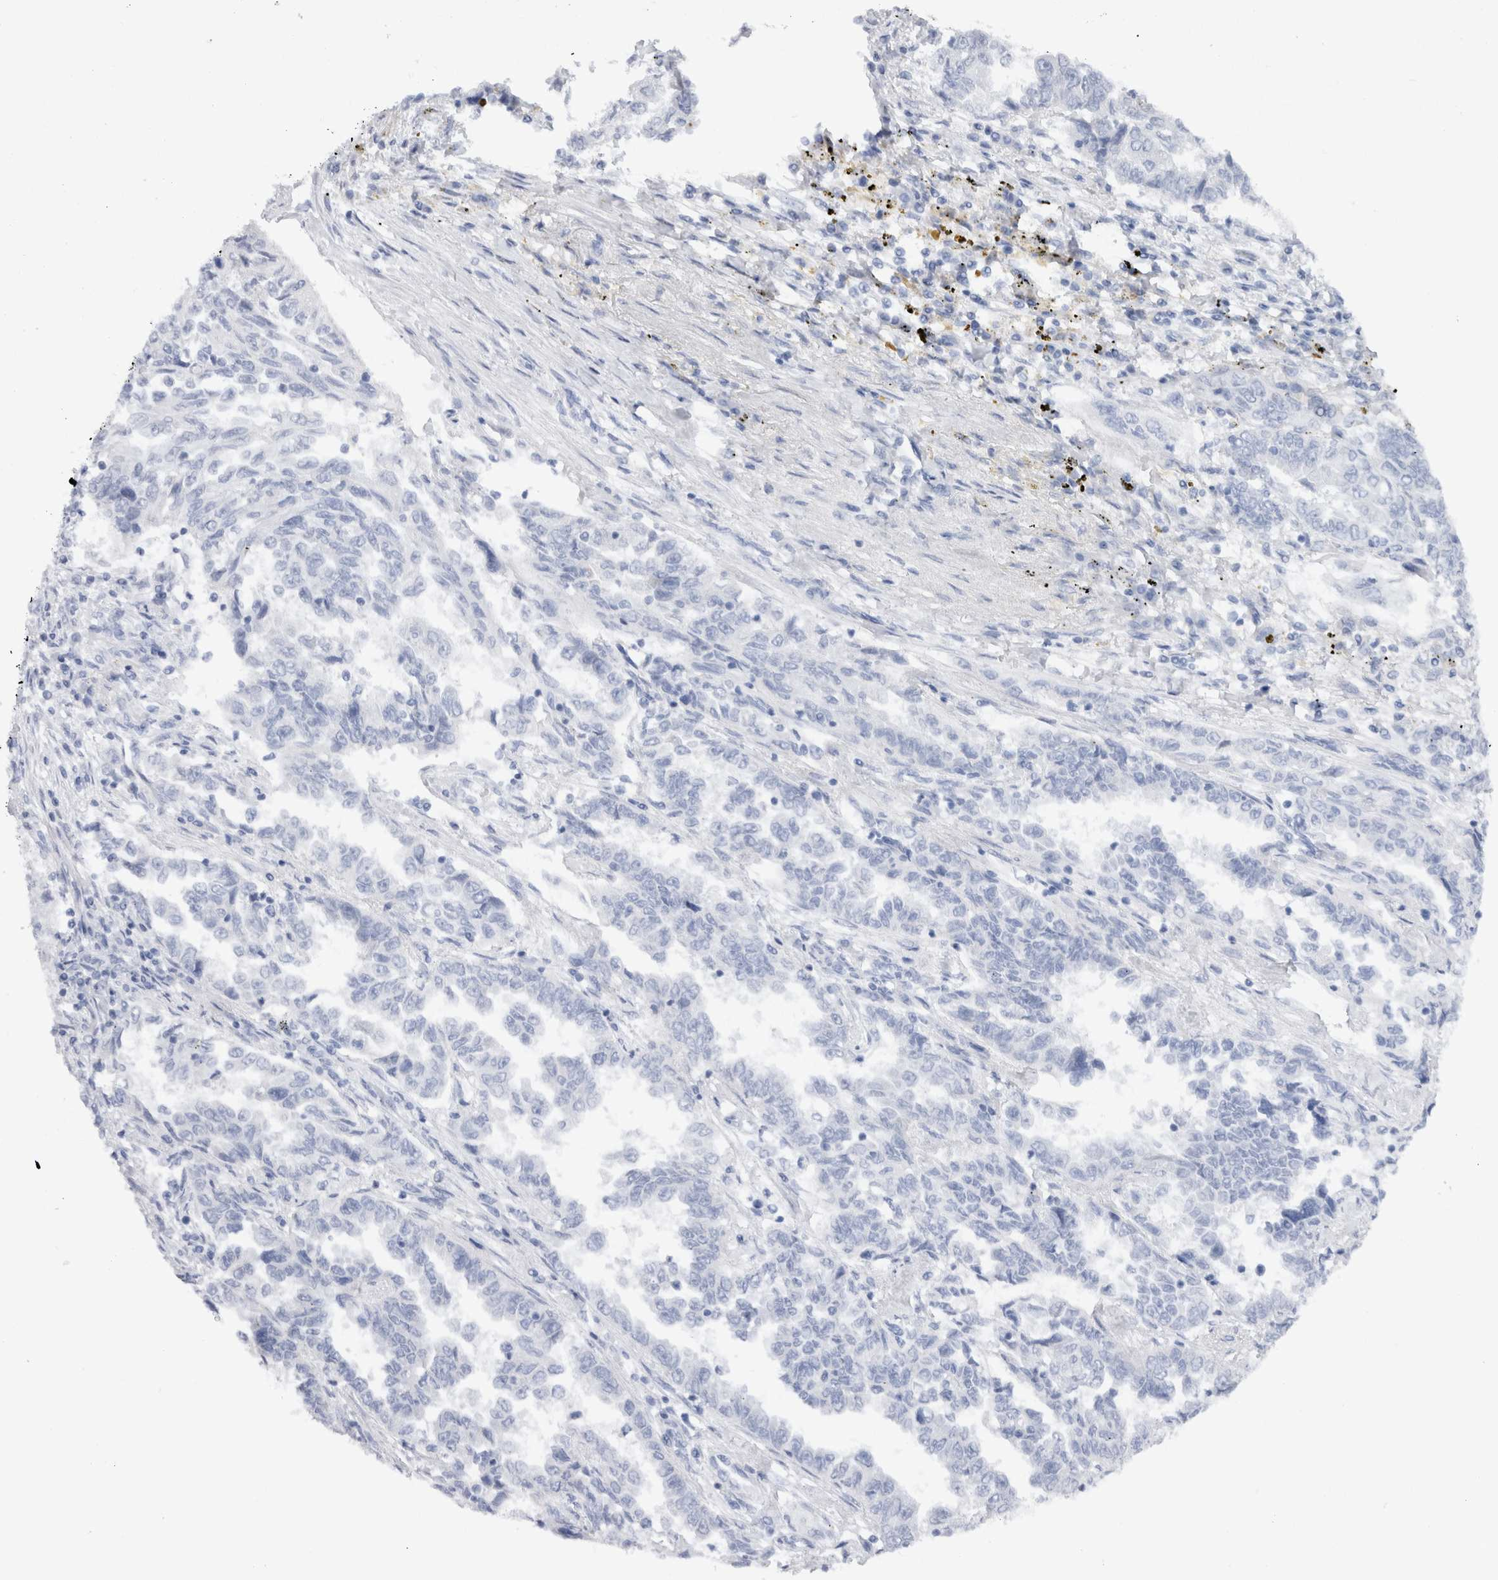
{"staining": {"intensity": "negative", "quantity": "none", "location": "none"}, "tissue": "lung cancer", "cell_type": "Tumor cells", "image_type": "cancer", "snomed": [{"axis": "morphology", "description": "Adenocarcinoma, NOS"}, {"axis": "topography", "description": "Lung"}], "caption": "This is an immunohistochemistry image of human adenocarcinoma (lung). There is no expression in tumor cells.", "gene": "C9orf50", "patient": {"sex": "female", "age": 51}}